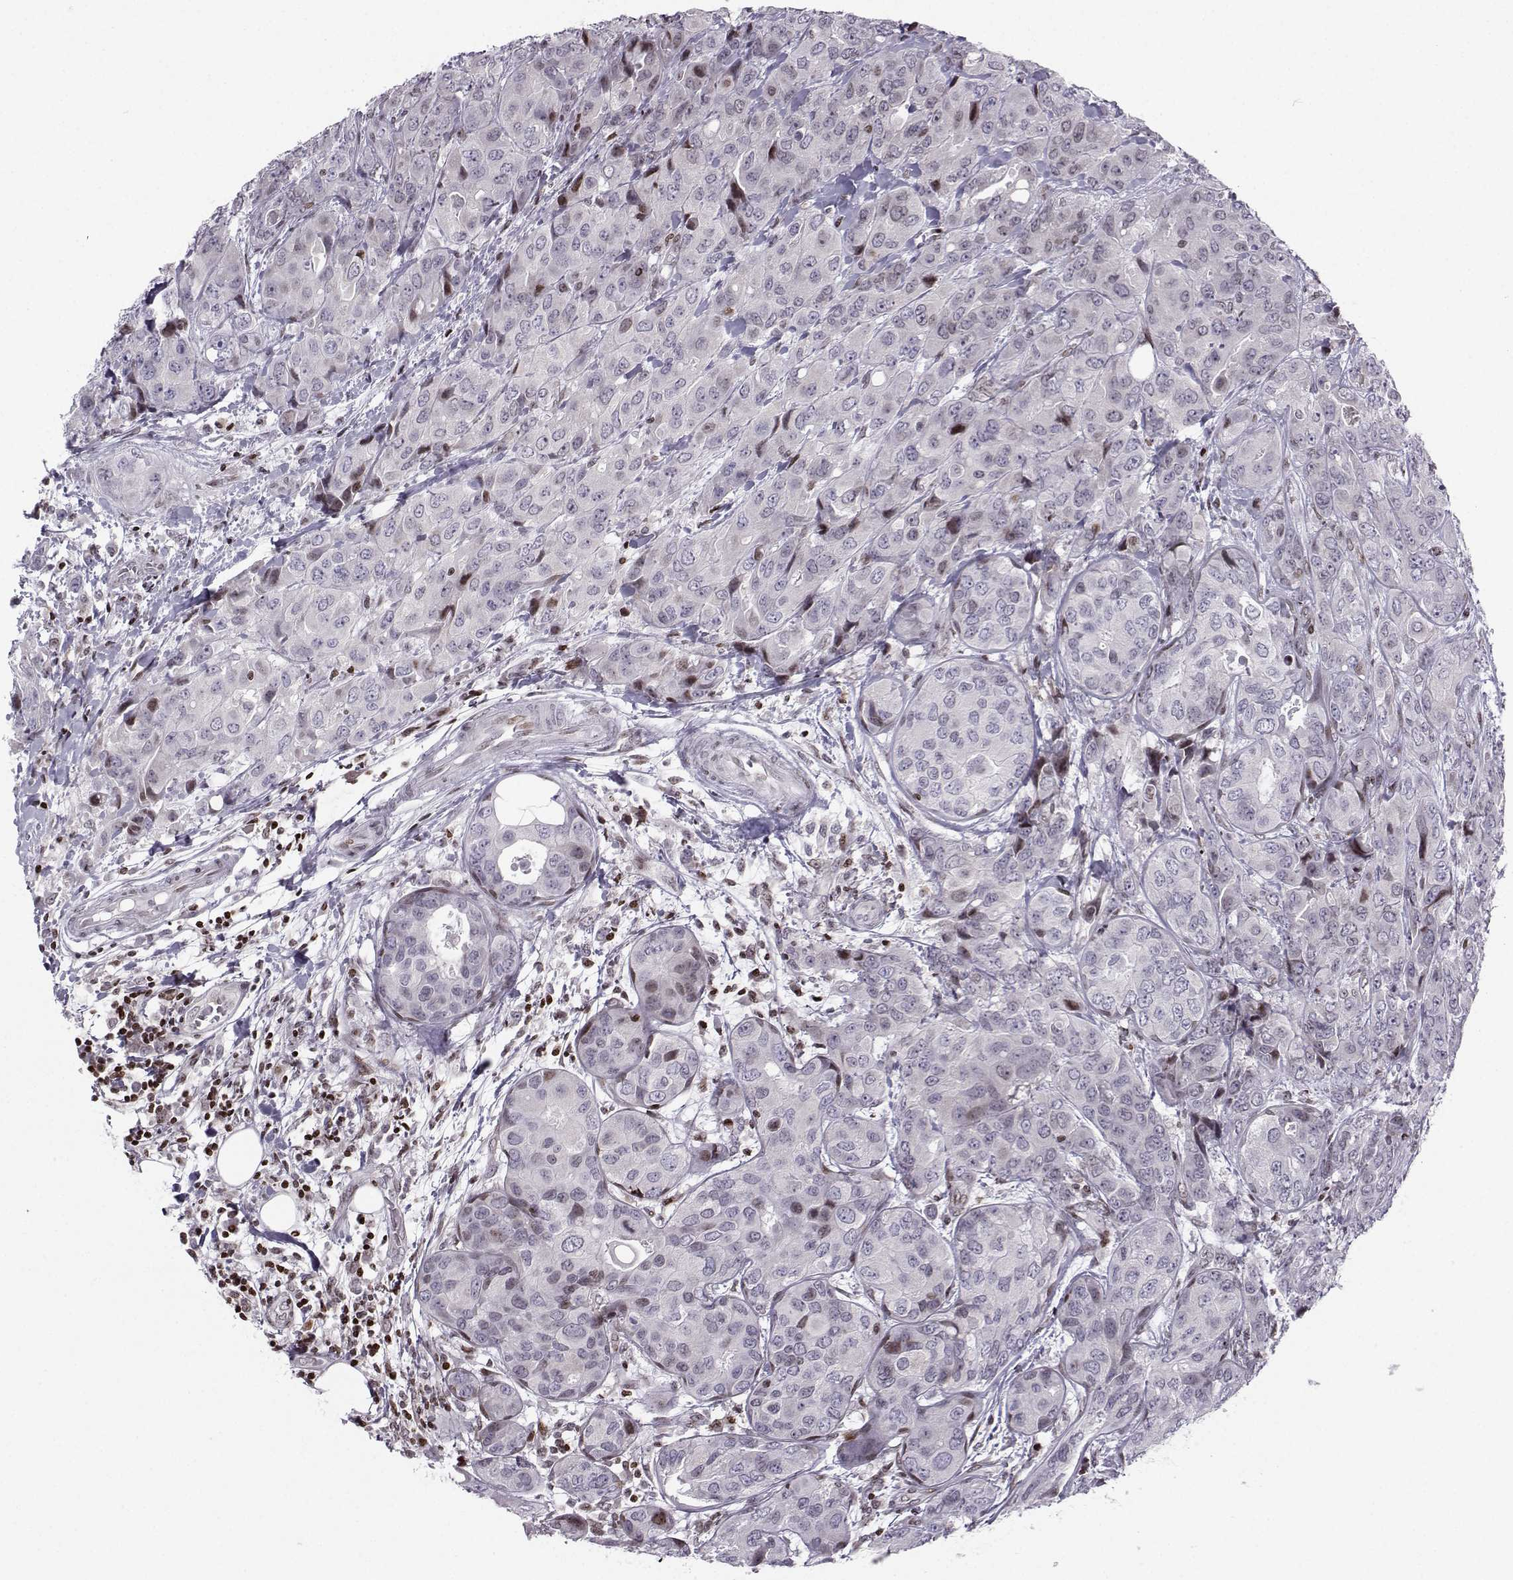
{"staining": {"intensity": "moderate", "quantity": "<25%", "location": "nuclear"}, "tissue": "breast cancer", "cell_type": "Tumor cells", "image_type": "cancer", "snomed": [{"axis": "morphology", "description": "Duct carcinoma"}, {"axis": "topography", "description": "Breast"}], "caption": "Human breast cancer (invasive ductal carcinoma) stained with a protein marker reveals moderate staining in tumor cells.", "gene": "ZNF19", "patient": {"sex": "female", "age": 43}}